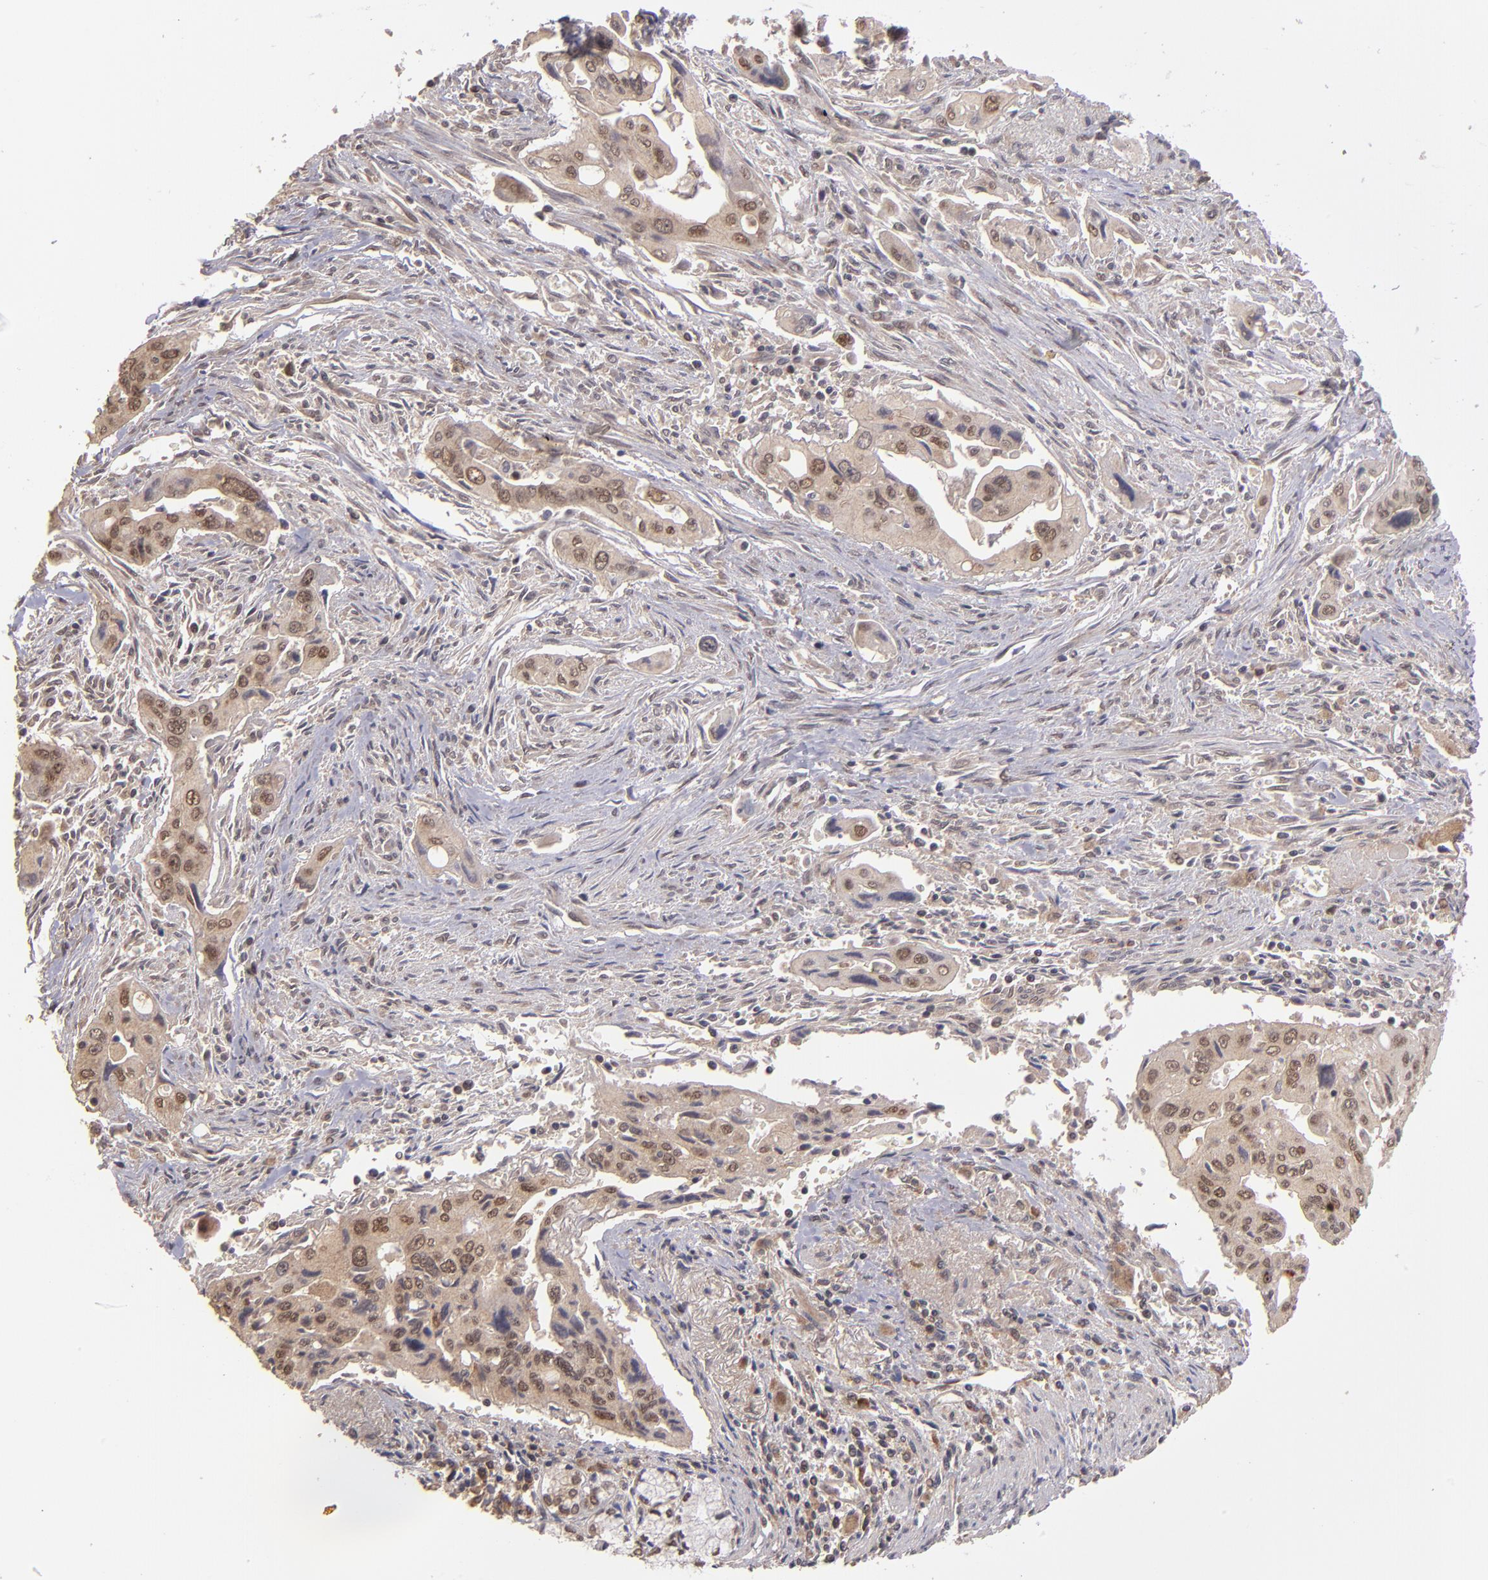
{"staining": {"intensity": "moderate", "quantity": ">75%", "location": "cytoplasmic/membranous,nuclear"}, "tissue": "pancreatic cancer", "cell_type": "Tumor cells", "image_type": "cancer", "snomed": [{"axis": "morphology", "description": "Adenocarcinoma, NOS"}, {"axis": "topography", "description": "Pancreas"}], "caption": "A histopathology image of pancreatic cancer stained for a protein exhibits moderate cytoplasmic/membranous and nuclear brown staining in tumor cells.", "gene": "ABHD12B", "patient": {"sex": "male", "age": 77}}